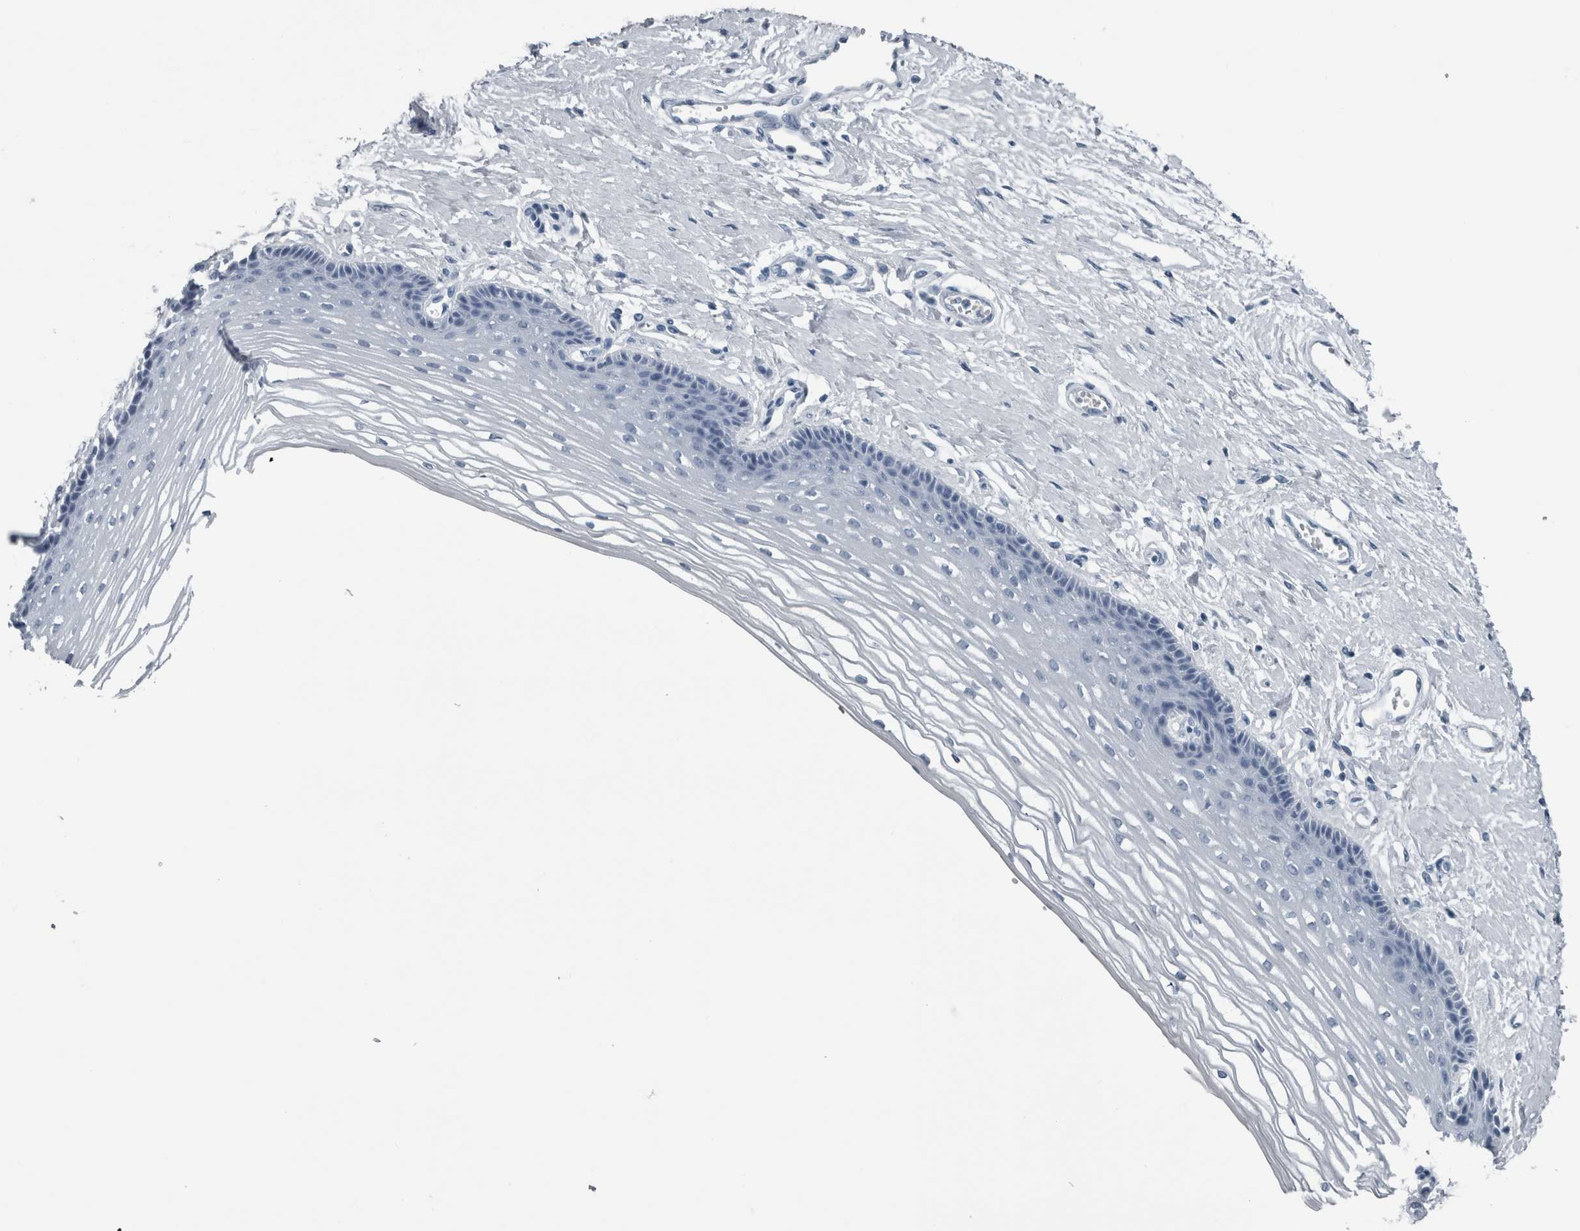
{"staining": {"intensity": "negative", "quantity": "none", "location": "none"}, "tissue": "vagina", "cell_type": "Squamous epithelial cells", "image_type": "normal", "snomed": [{"axis": "morphology", "description": "Normal tissue, NOS"}, {"axis": "topography", "description": "Vagina"}], "caption": "A micrograph of human vagina is negative for staining in squamous epithelial cells.", "gene": "KRT20", "patient": {"sex": "female", "age": 46}}